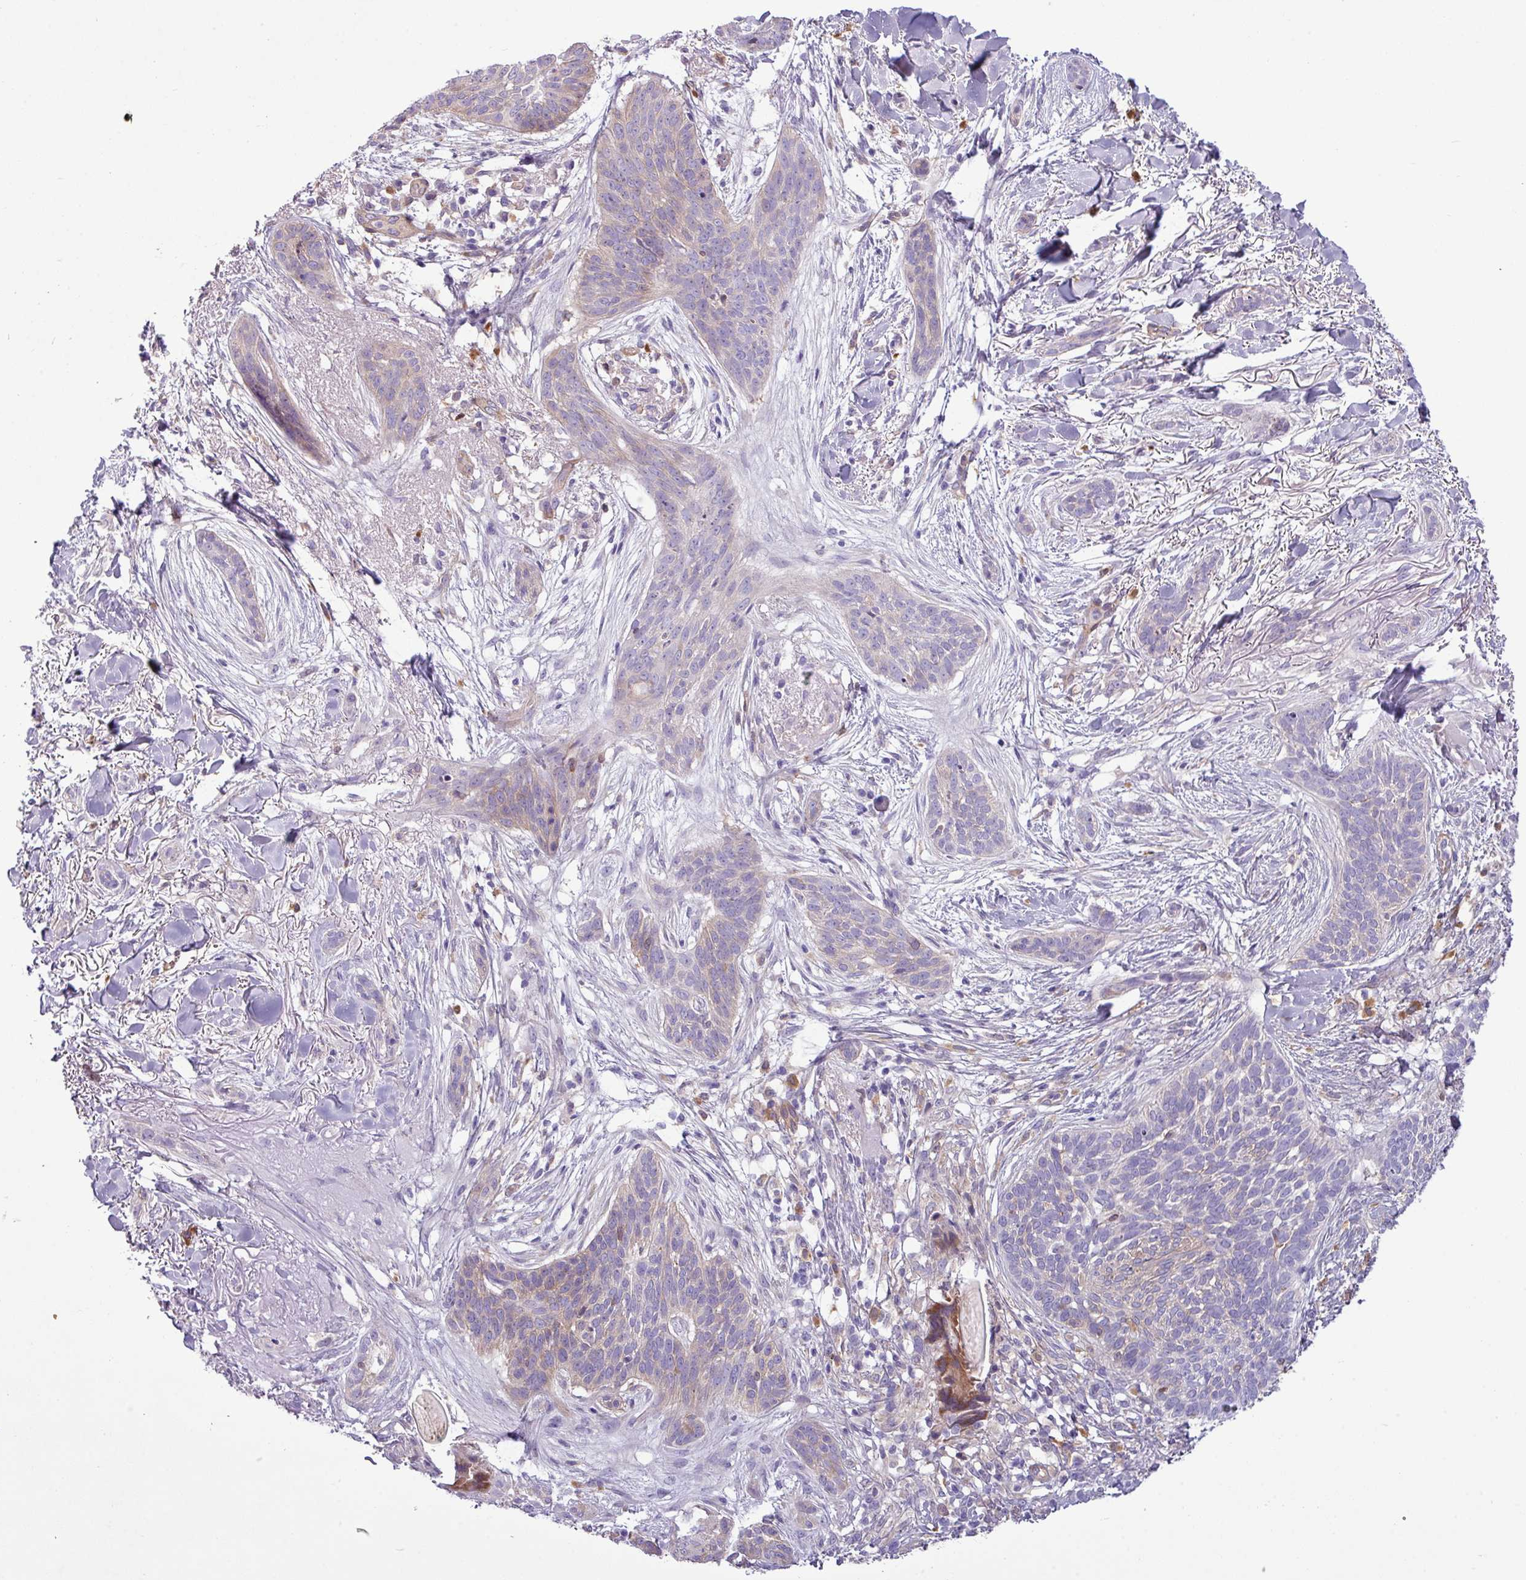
{"staining": {"intensity": "negative", "quantity": "none", "location": "none"}, "tissue": "skin cancer", "cell_type": "Tumor cells", "image_type": "cancer", "snomed": [{"axis": "morphology", "description": "Basal cell carcinoma"}, {"axis": "topography", "description": "Skin"}], "caption": "Tumor cells show no significant protein staining in skin basal cell carcinoma.", "gene": "KIRREL3", "patient": {"sex": "male", "age": 52}}